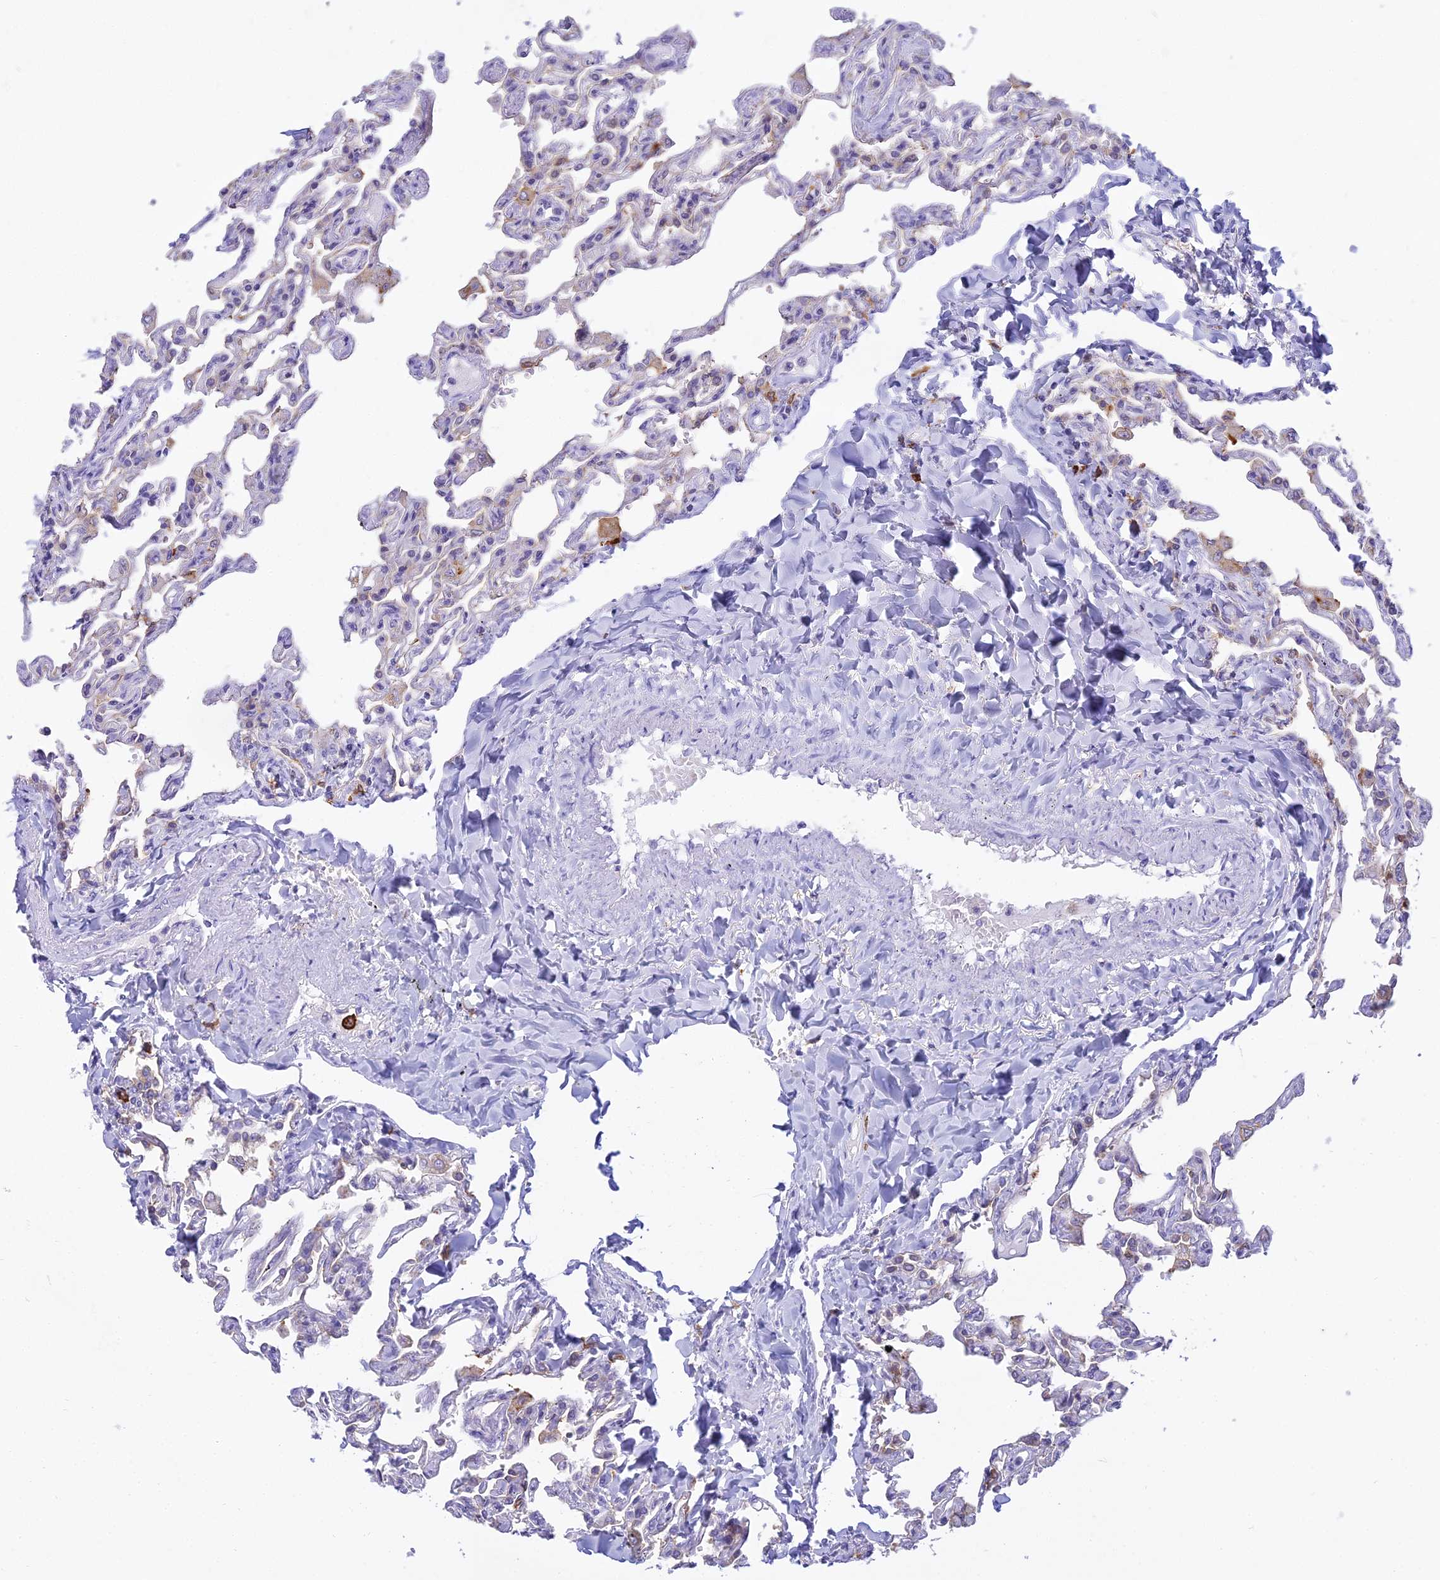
{"staining": {"intensity": "negative", "quantity": "none", "location": "none"}, "tissue": "lung", "cell_type": "Alveolar cells", "image_type": "normal", "snomed": [{"axis": "morphology", "description": "Normal tissue, NOS"}, {"axis": "topography", "description": "Lung"}], "caption": "Alveolar cells are negative for protein expression in normal human lung. (DAB immunohistochemistry (IHC) with hematoxylin counter stain).", "gene": "UBE2G1", "patient": {"sex": "male", "age": 21}}